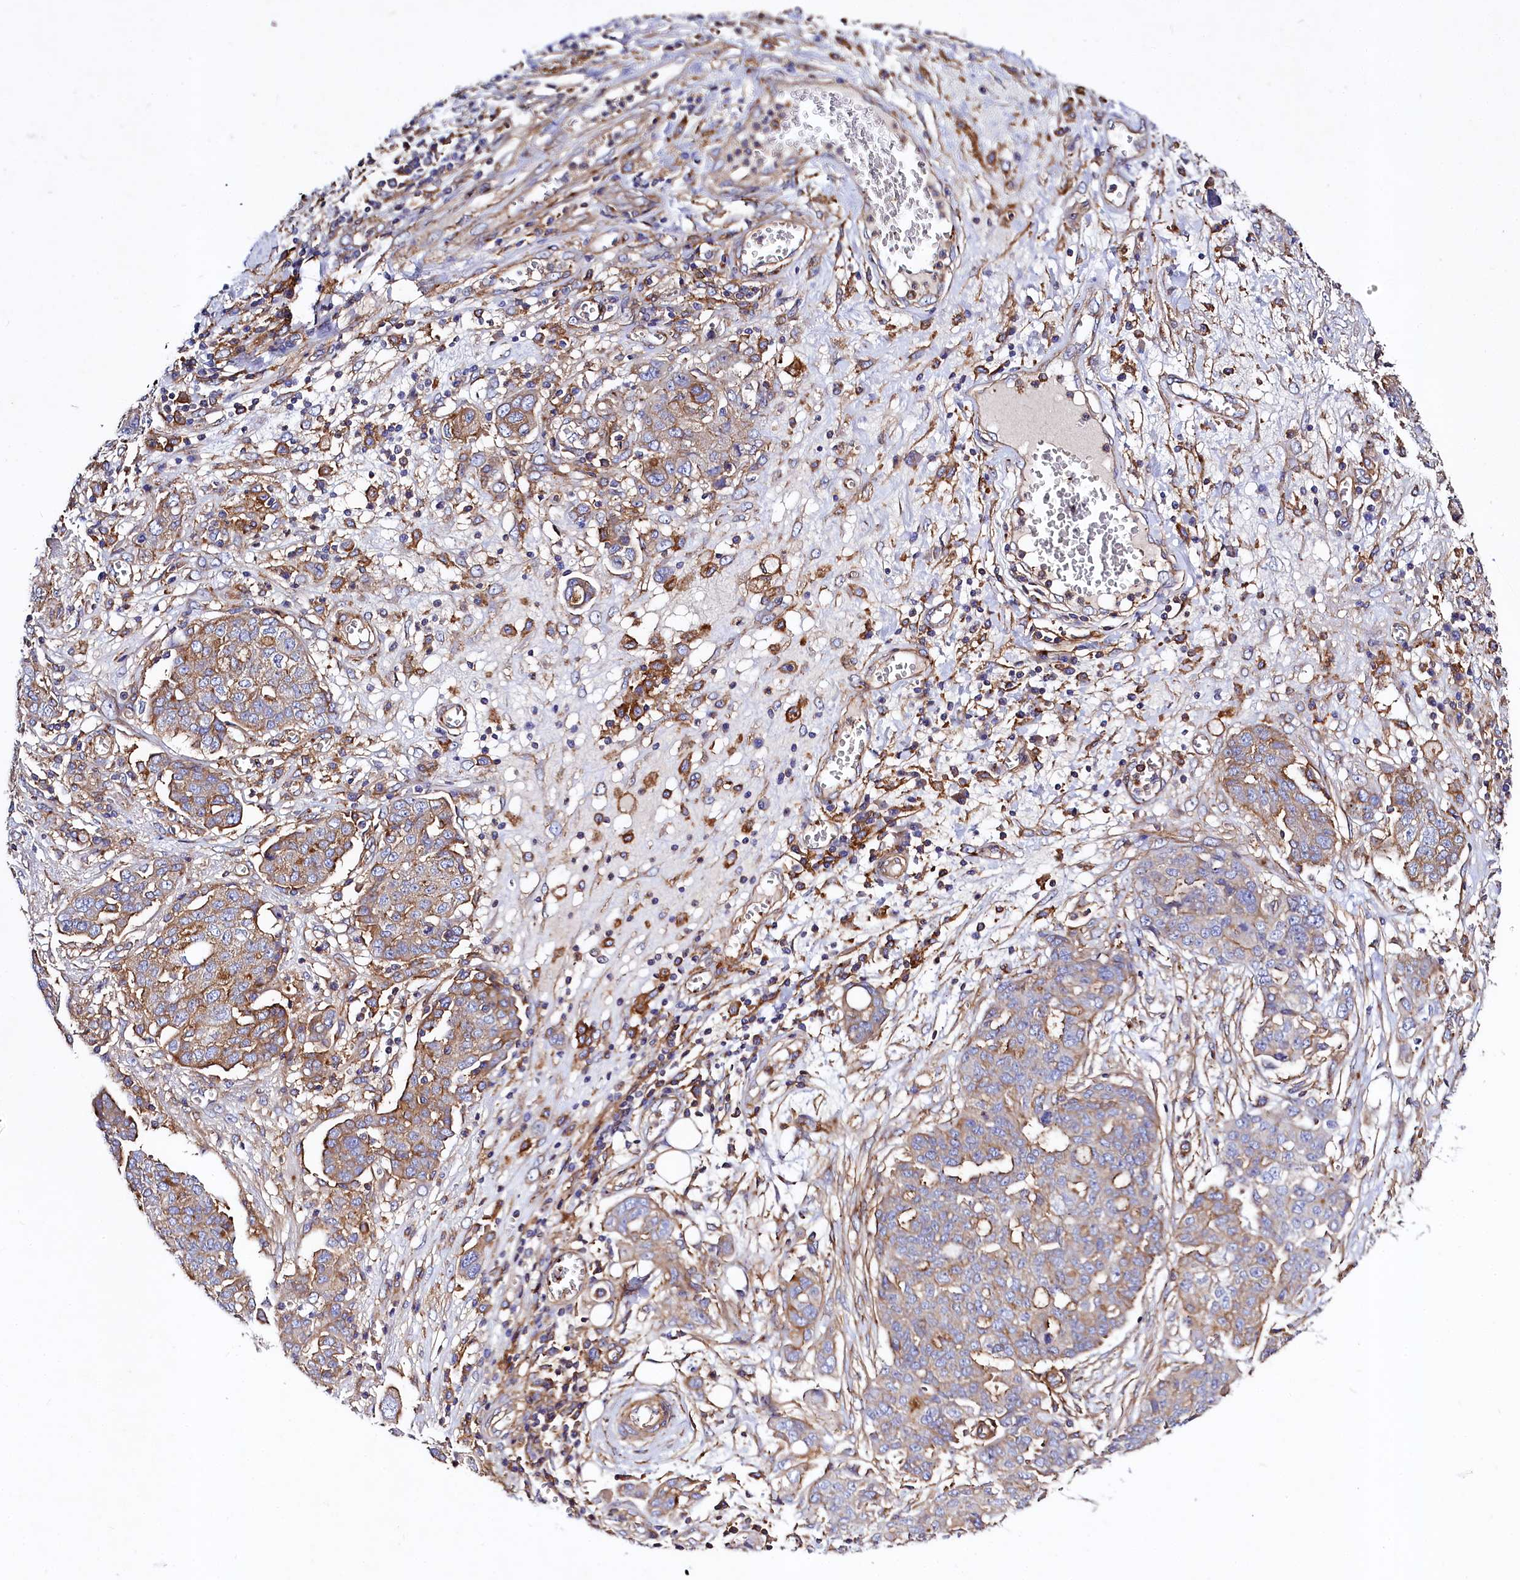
{"staining": {"intensity": "moderate", "quantity": "25%-75%", "location": "cytoplasmic/membranous"}, "tissue": "ovarian cancer", "cell_type": "Tumor cells", "image_type": "cancer", "snomed": [{"axis": "morphology", "description": "Cystadenocarcinoma, serous, NOS"}, {"axis": "topography", "description": "Soft tissue"}, {"axis": "topography", "description": "Ovary"}], "caption": "High-magnification brightfield microscopy of ovarian serous cystadenocarcinoma stained with DAB (3,3'-diaminobenzidine) (brown) and counterstained with hematoxylin (blue). tumor cells exhibit moderate cytoplasmic/membranous expression is seen in approximately25%-75% of cells.", "gene": "ANO6", "patient": {"sex": "female", "age": 57}}